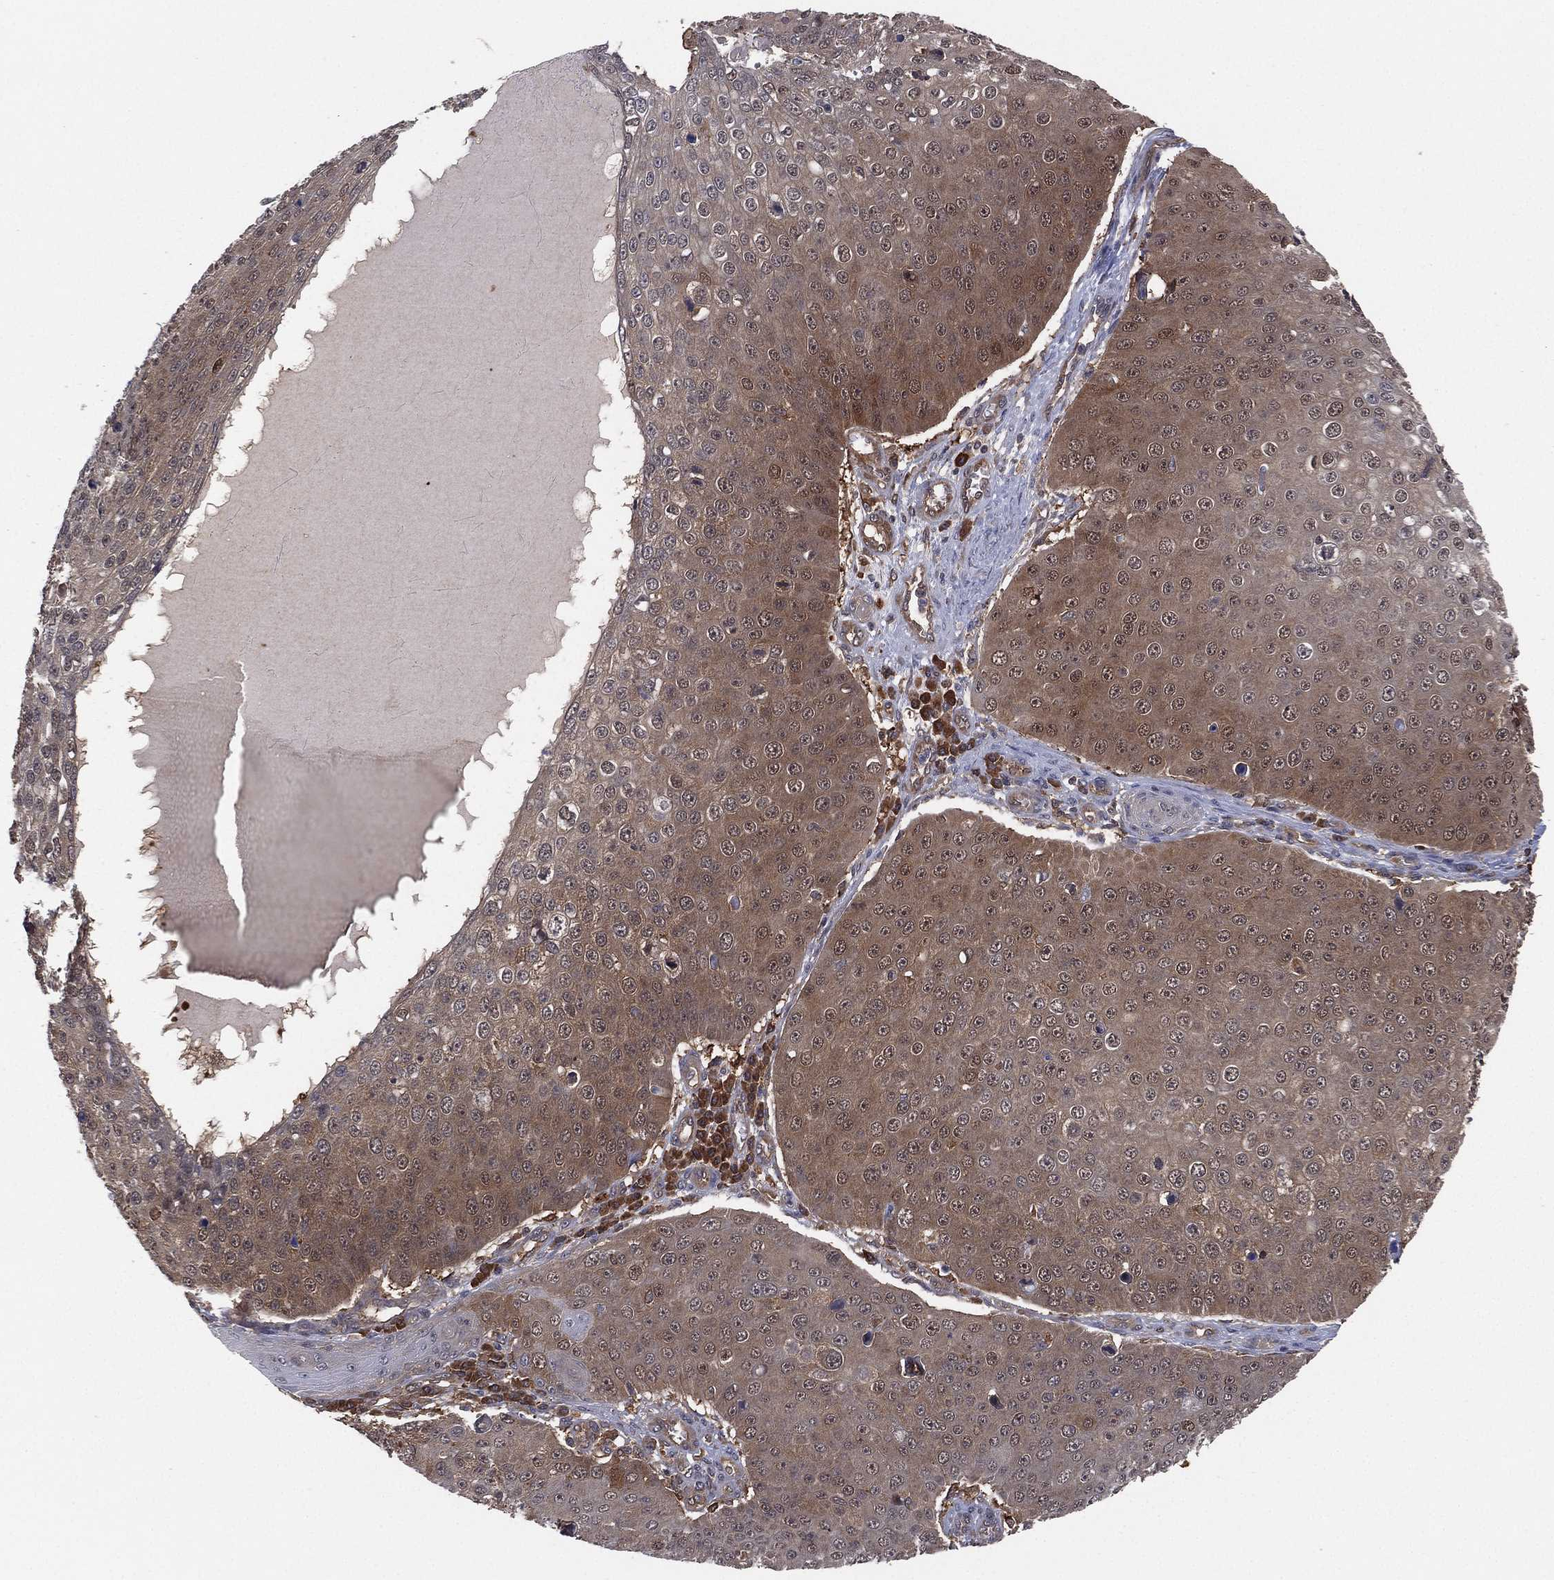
{"staining": {"intensity": "moderate", "quantity": ">75%", "location": "cytoplasmic/membranous,nuclear"}, "tissue": "skin cancer", "cell_type": "Tumor cells", "image_type": "cancer", "snomed": [{"axis": "morphology", "description": "Squamous cell carcinoma, NOS"}, {"axis": "topography", "description": "Skin"}], "caption": "This photomicrograph reveals immunohistochemistry staining of skin squamous cell carcinoma, with medium moderate cytoplasmic/membranous and nuclear staining in approximately >75% of tumor cells.", "gene": "PSMG4", "patient": {"sex": "male", "age": 71}}